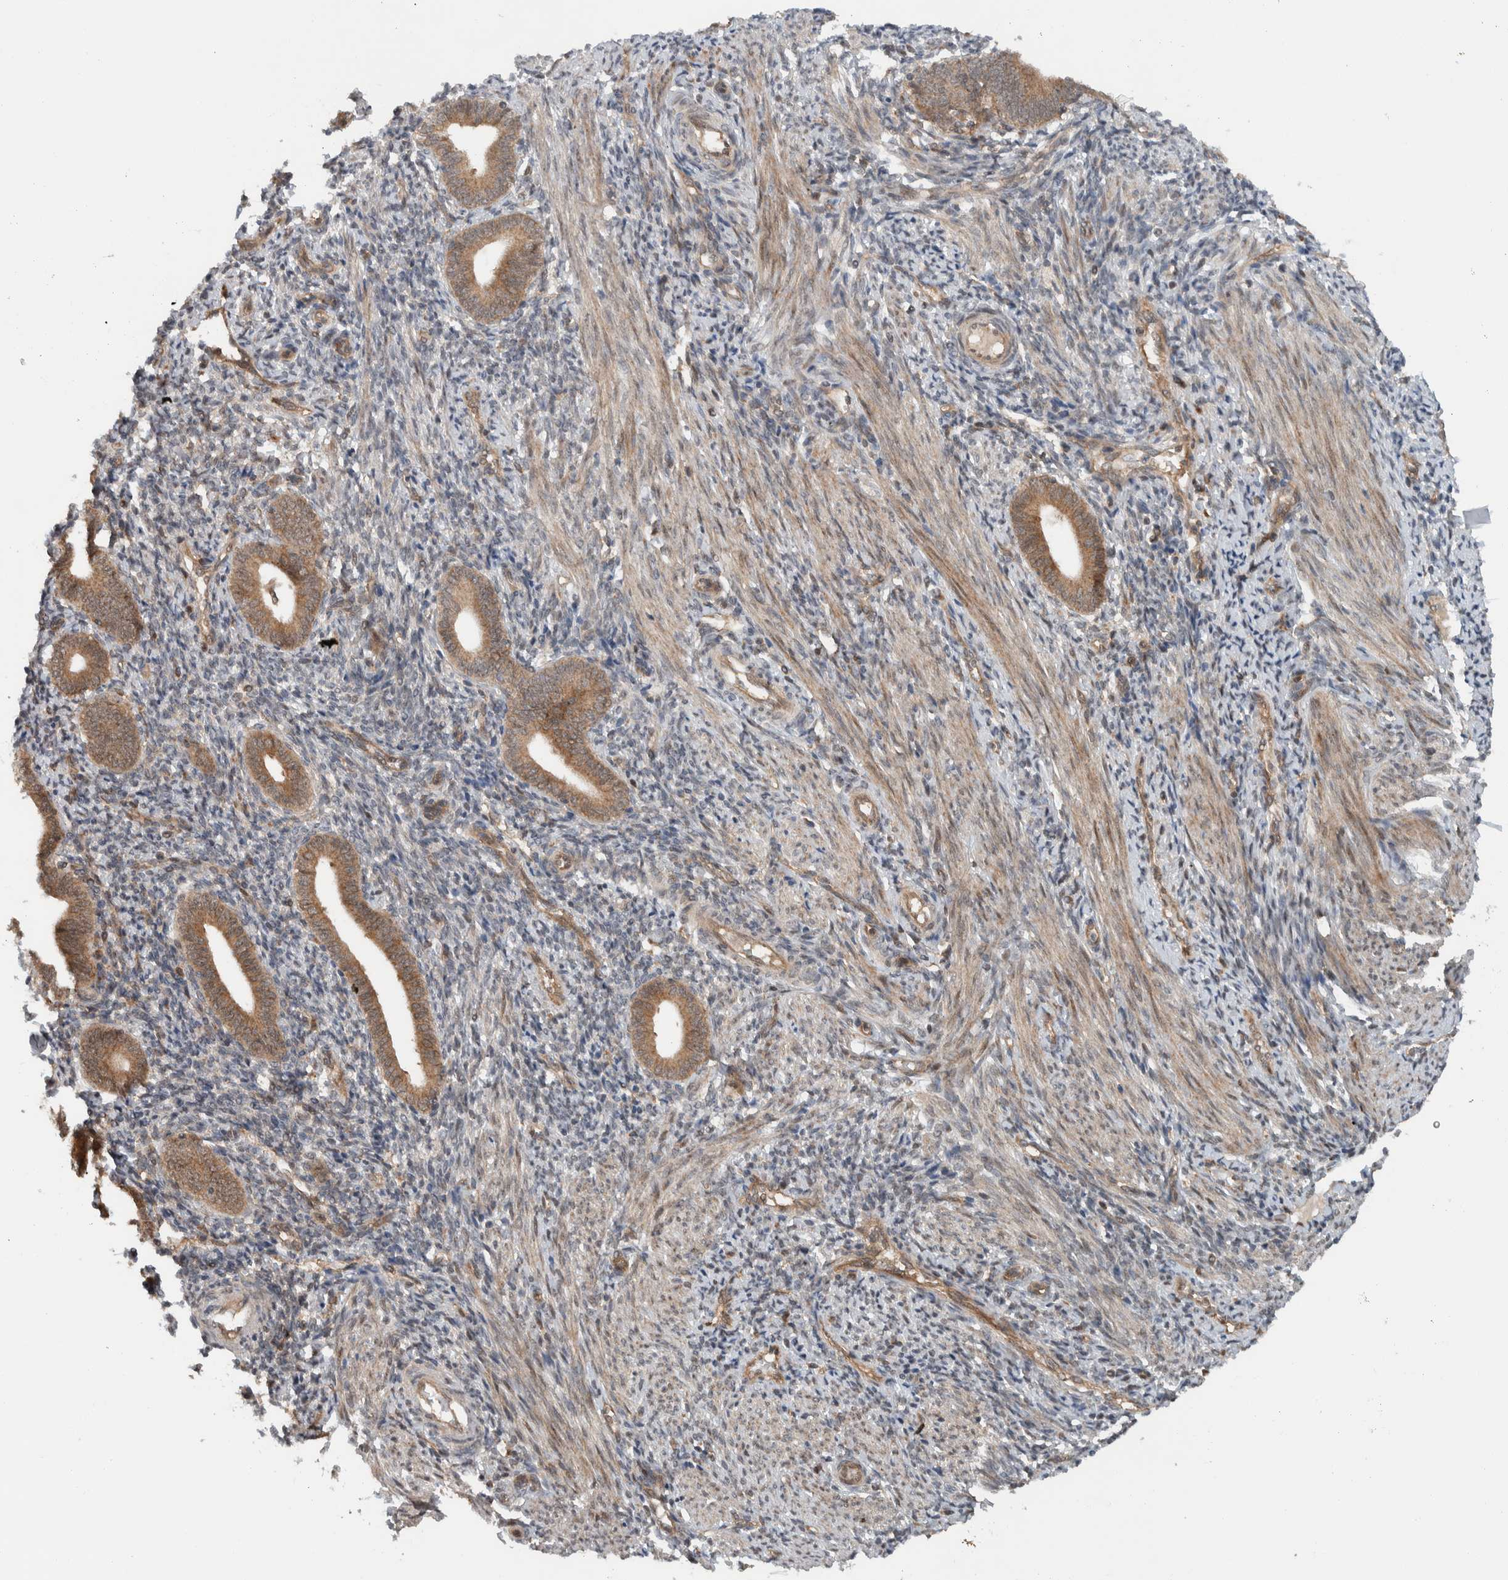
{"staining": {"intensity": "moderate", "quantity": "<25%", "location": "cytoplasmic/membranous"}, "tissue": "endometrium", "cell_type": "Cells in endometrial stroma", "image_type": "normal", "snomed": [{"axis": "morphology", "description": "Normal tissue, NOS"}, {"axis": "topography", "description": "Uterus"}, {"axis": "topography", "description": "Endometrium"}], "caption": "Moderate cytoplasmic/membranous protein staining is appreciated in about <25% of cells in endometrial stroma in endometrium. Nuclei are stained in blue.", "gene": "KLHL6", "patient": {"sex": "female", "age": 33}}